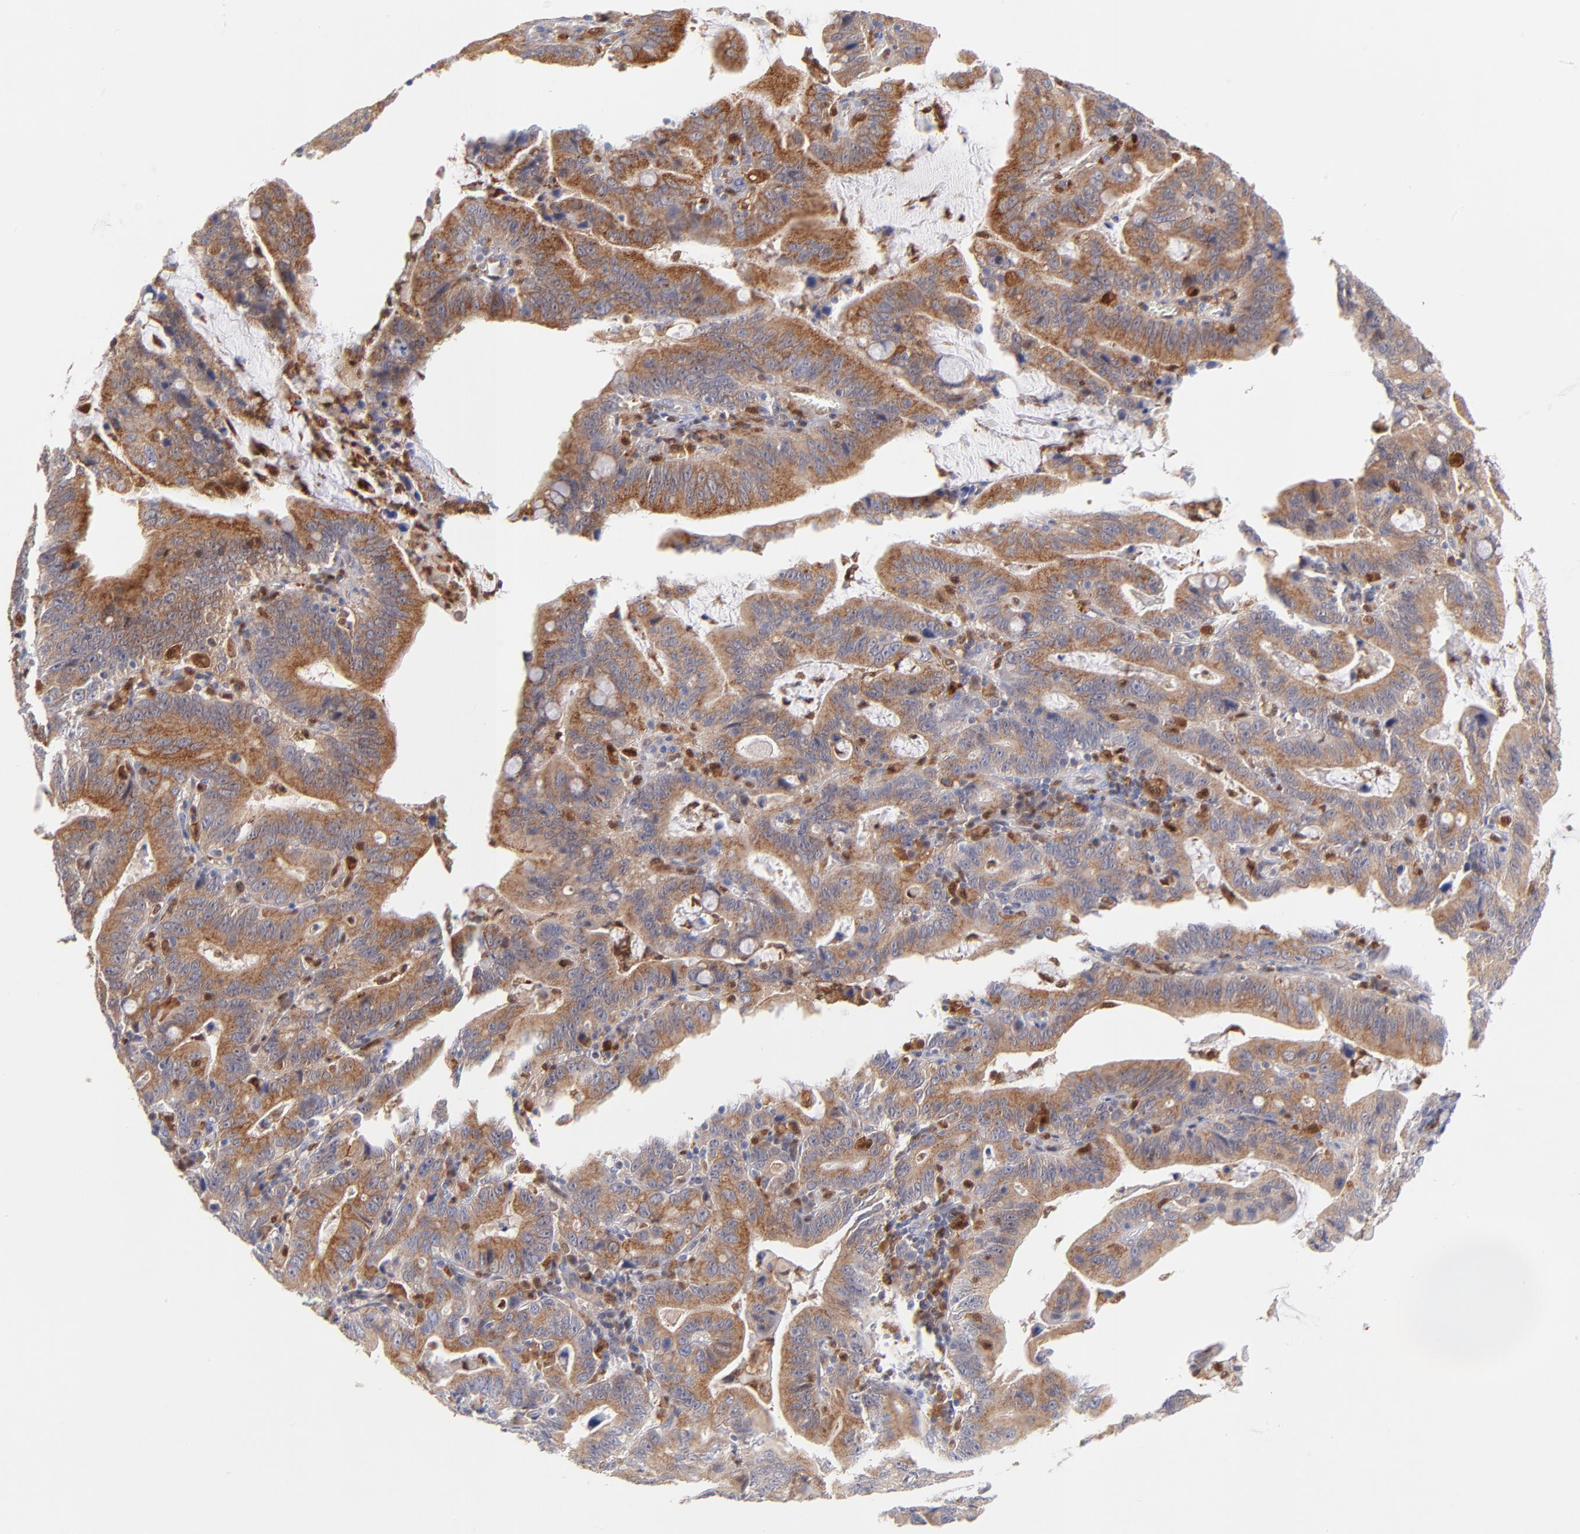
{"staining": {"intensity": "moderate", "quantity": ">75%", "location": "cytoplasmic/membranous"}, "tissue": "stomach cancer", "cell_type": "Tumor cells", "image_type": "cancer", "snomed": [{"axis": "morphology", "description": "Adenocarcinoma, NOS"}, {"axis": "topography", "description": "Stomach, upper"}], "caption": "Stomach cancer (adenocarcinoma) tissue exhibits moderate cytoplasmic/membranous positivity in about >75% of tumor cells, visualized by immunohistochemistry. (Stains: DAB (3,3'-diaminobenzidine) in brown, nuclei in blue, Microscopy: brightfield microscopy at high magnification).", "gene": "BID", "patient": {"sex": "male", "age": 63}}